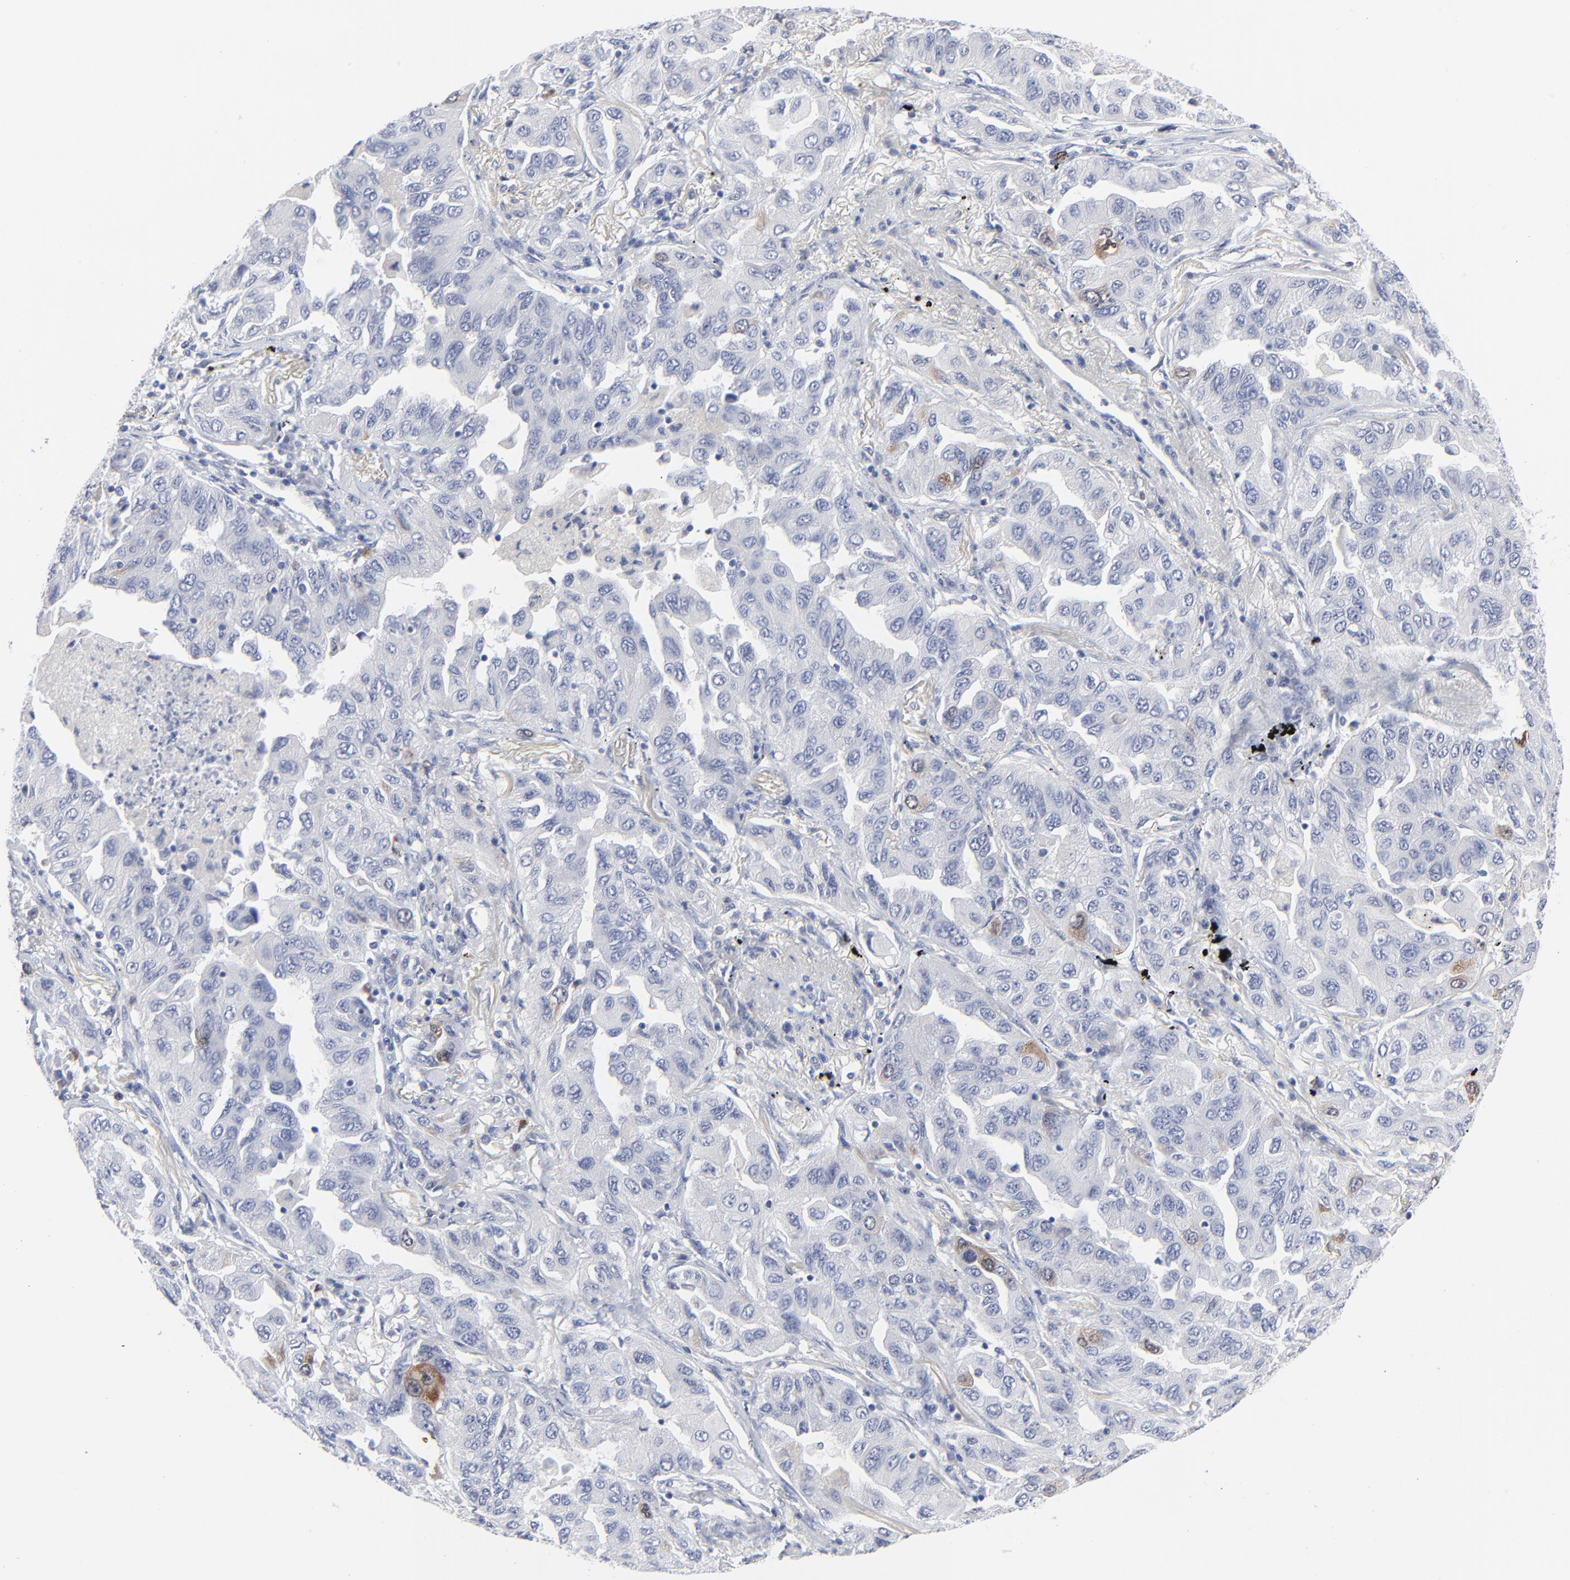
{"staining": {"intensity": "weak", "quantity": "<25%", "location": "cytoplasmic/membranous,nuclear"}, "tissue": "lung cancer", "cell_type": "Tumor cells", "image_type": "cancer", "snomed": [{"axis": "morphology", "description": "Adenocarcinoma, NOS"}, {"axis": "topography", "description": "Lung"}], "caption": "An image of lung cancer stained for a protein displays no brown staining in tumor cells. (Stains: DAB (3,3'-diaminobenzidine) immunohistochemistry with hematoxylin counter stain, Microscopy: brightfield microscopy at high magnification).", "gene": "CDK1", "patient": {"sex": "female", "age": 65}}